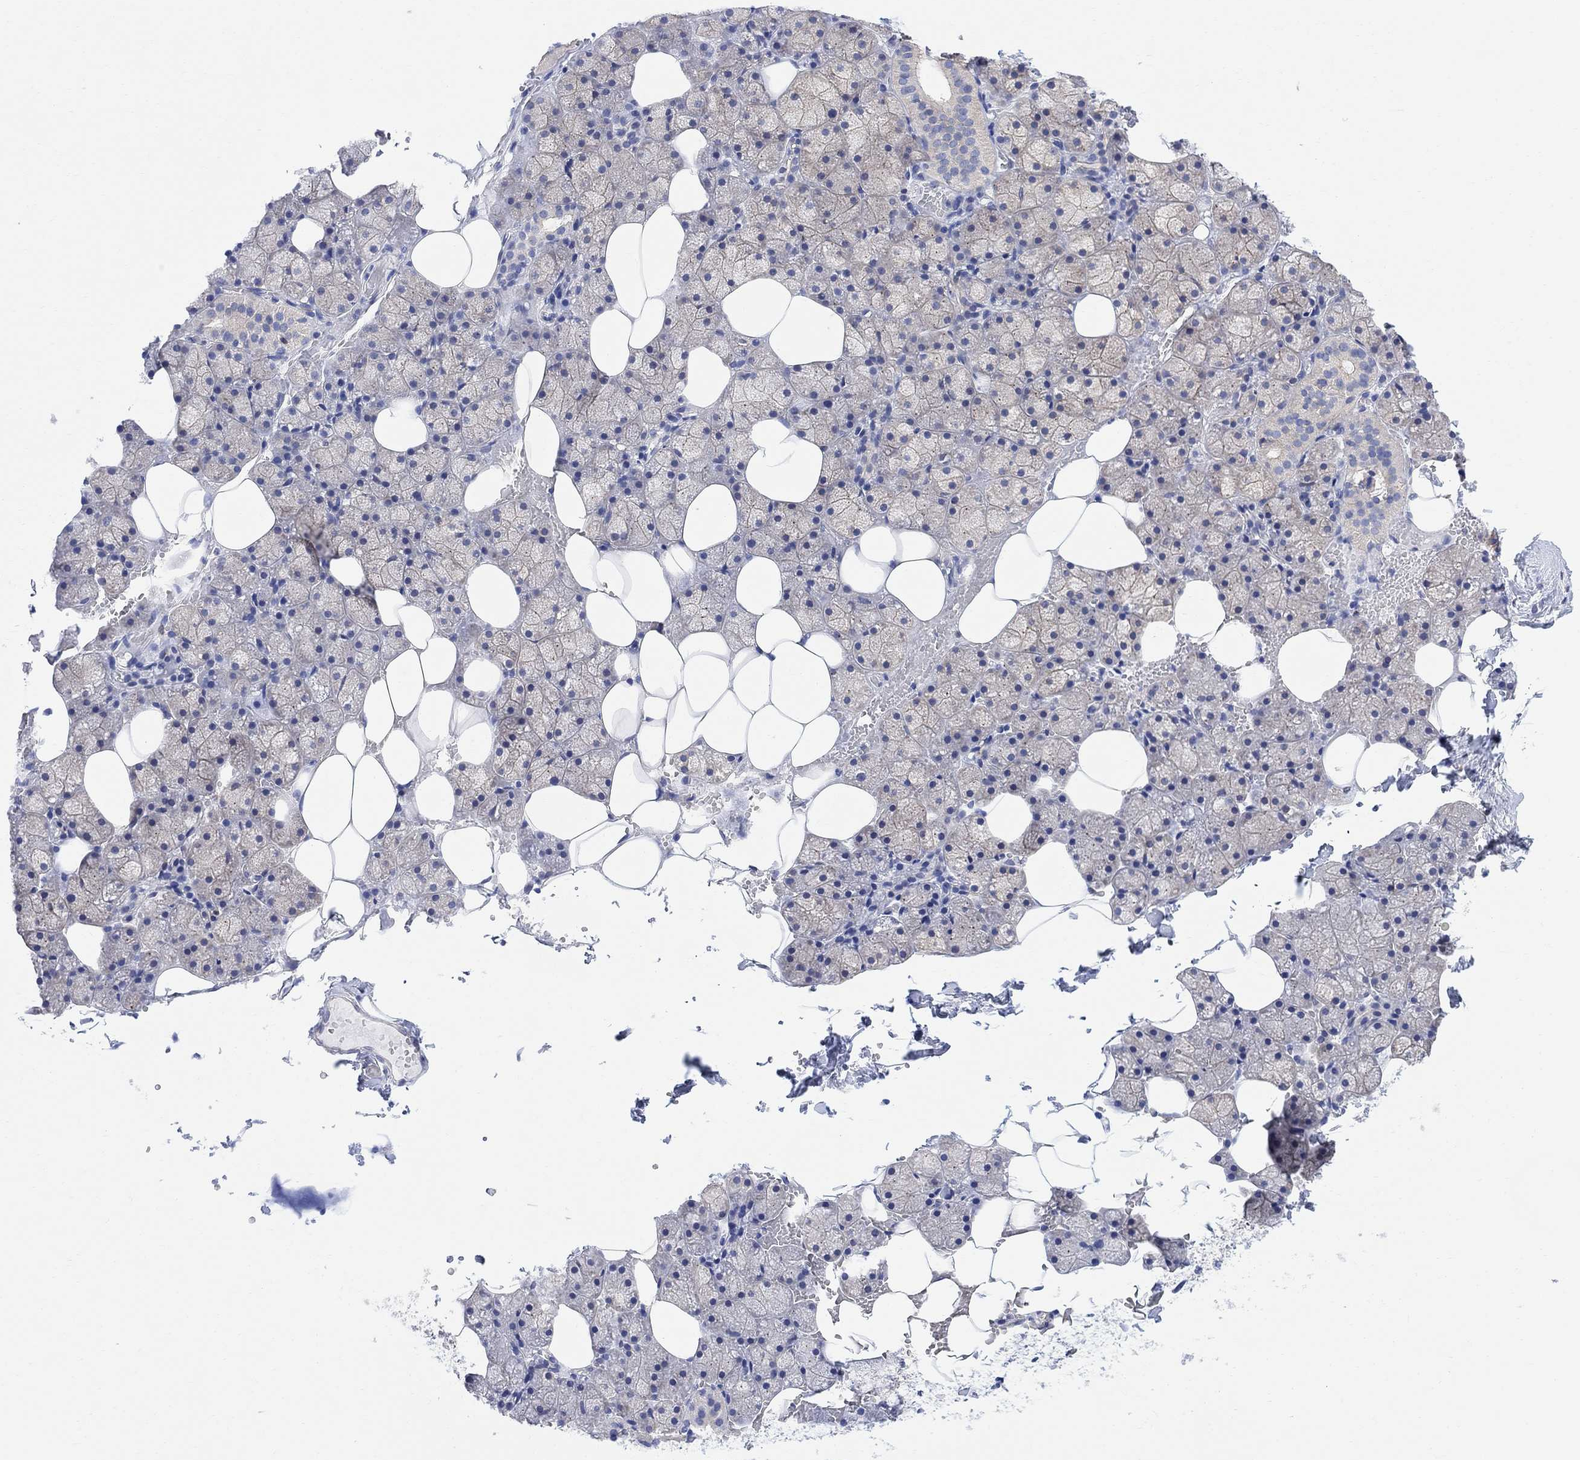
{"staining": {"intensity": "negative", "quantity": "none", "location": "none"}, "tissue": "salivary gland", "cell_type": "Glandular cells", "image_type": "normal", "snomed": [{"axis": "morphology", "description": "Normal tissue, NOS"}, {"axis": "topography", "description": "Salivary gland"}], "caption": "Immunohistochemistry of unremarkable salivary gland shows no expression in glandular cells.", "gene": "GBP5", "patient": {"sex": "male", "age": 38}}